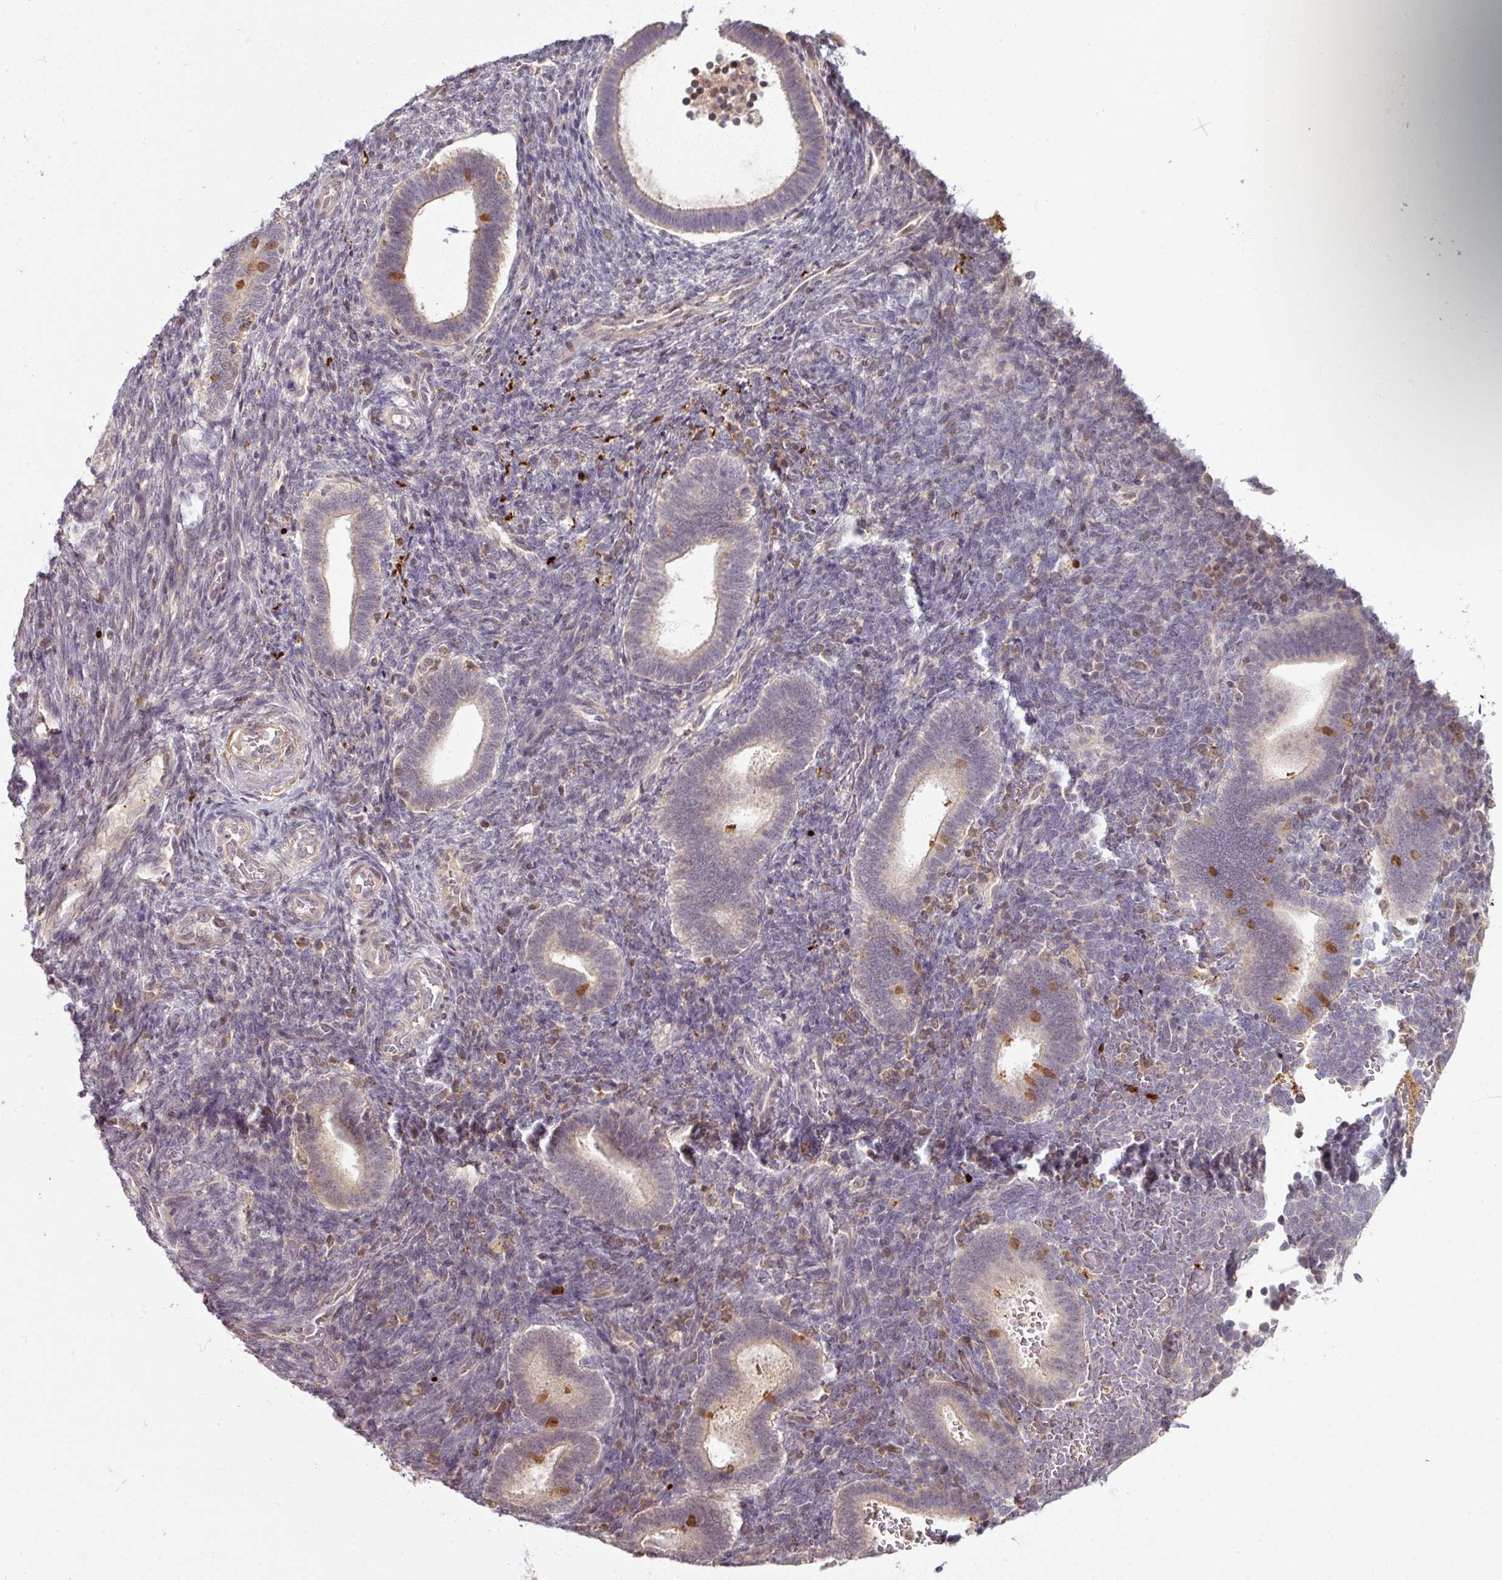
{"staining": {"intensity": "negative", "quantity": "none", "location": "none"}, "tissue": "endometrium", "cell_type": "Cells in endometrial stroma", "image_type": "normal", "snomed": [{"axis": "morphology", "description": "Normal tissue, NOS"}, {"axis": "topography", "description": "Endometrium"}], "caption": "This is a micrograph of immunohistochemistry staining of normal endometrium, which shows no staining in cells in endometrial stroma.", "gene": "TUSC3", "patient": {"sex": "female", "age": 34}}